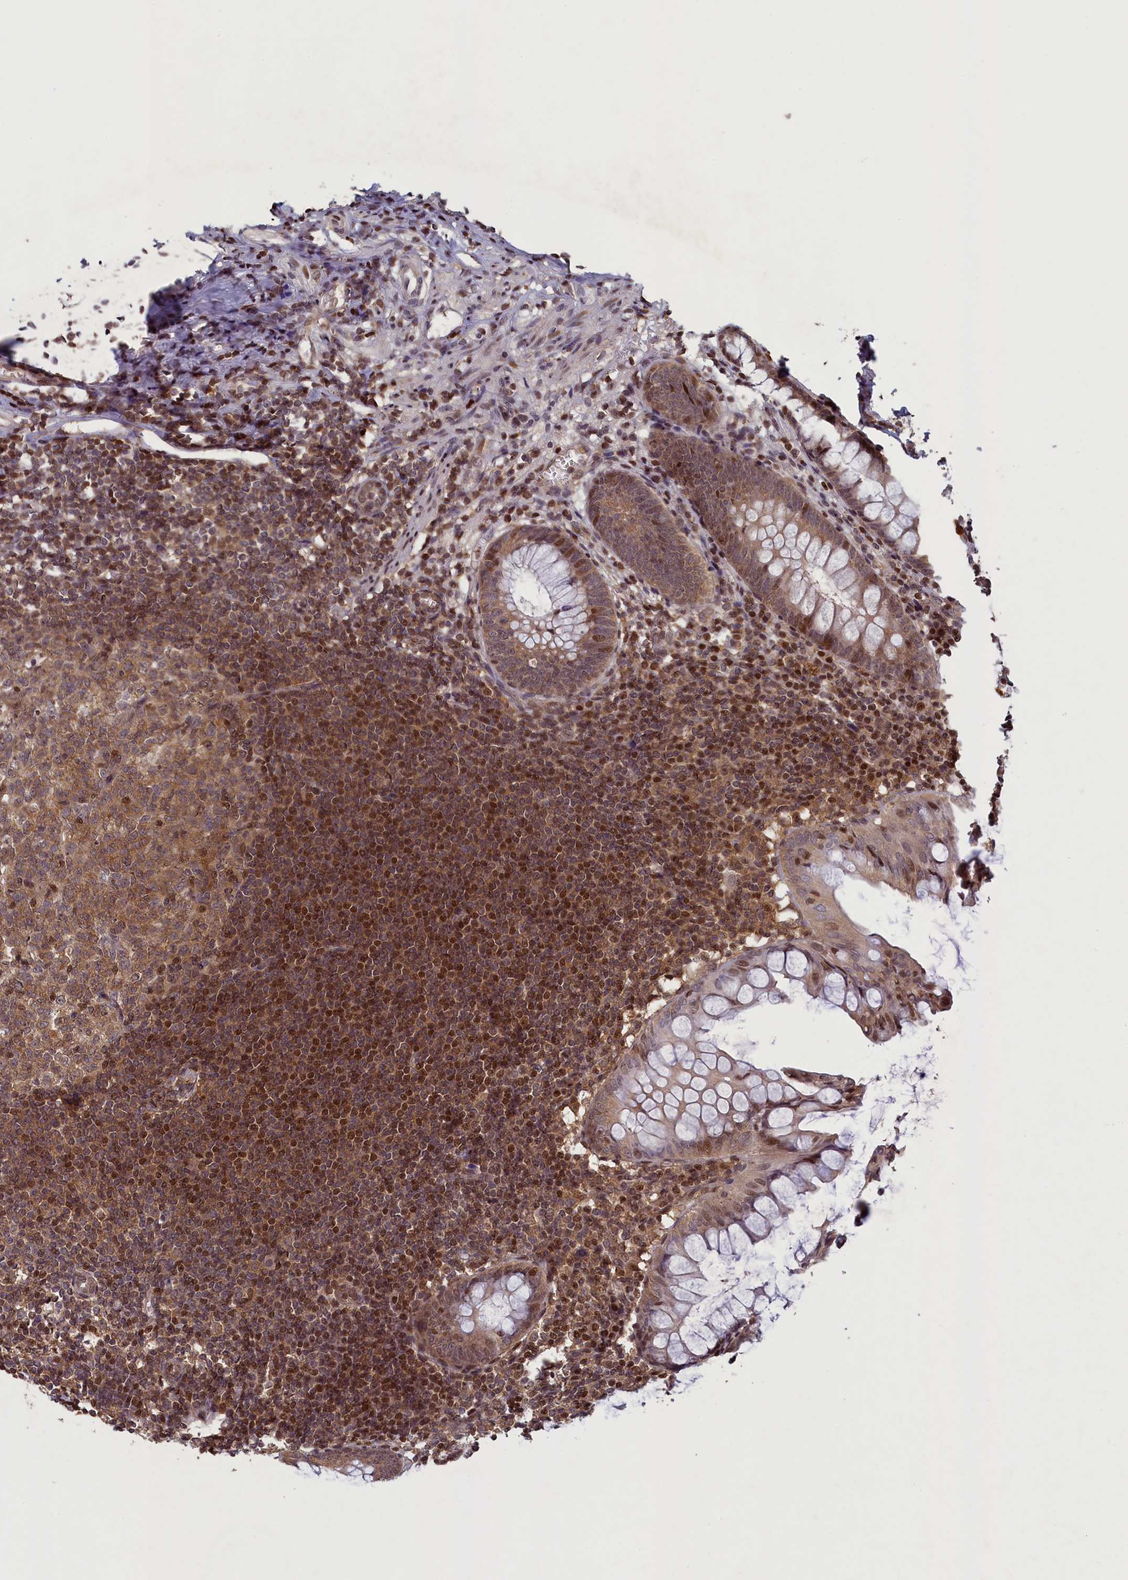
{"staining": {"intensity": "weak", "quantity": ">75%", "location": "cytoplasmic/membranous,nuclear"}, "tissue": "appendix", "cell_type": "Glandular cells", "image_type": "normal", "snomed": [{"axis": "morphology", "description": "Normal tissue, NOS"}, {"axis": "topography", "description": "Appendix"}], "caption": "Immunohistochemical staining of normal human appendix displays >75% levels of weak cytoplasmic/membranous,nuclear protein expression in approximately >75% of glandular cells. Using DAB (brown) and hematoxylin (blue) stains, captured at high magnification using brightfield microscopy.", "gene": "NUBP1", "patient": {"sex": "female", "age": 51}}